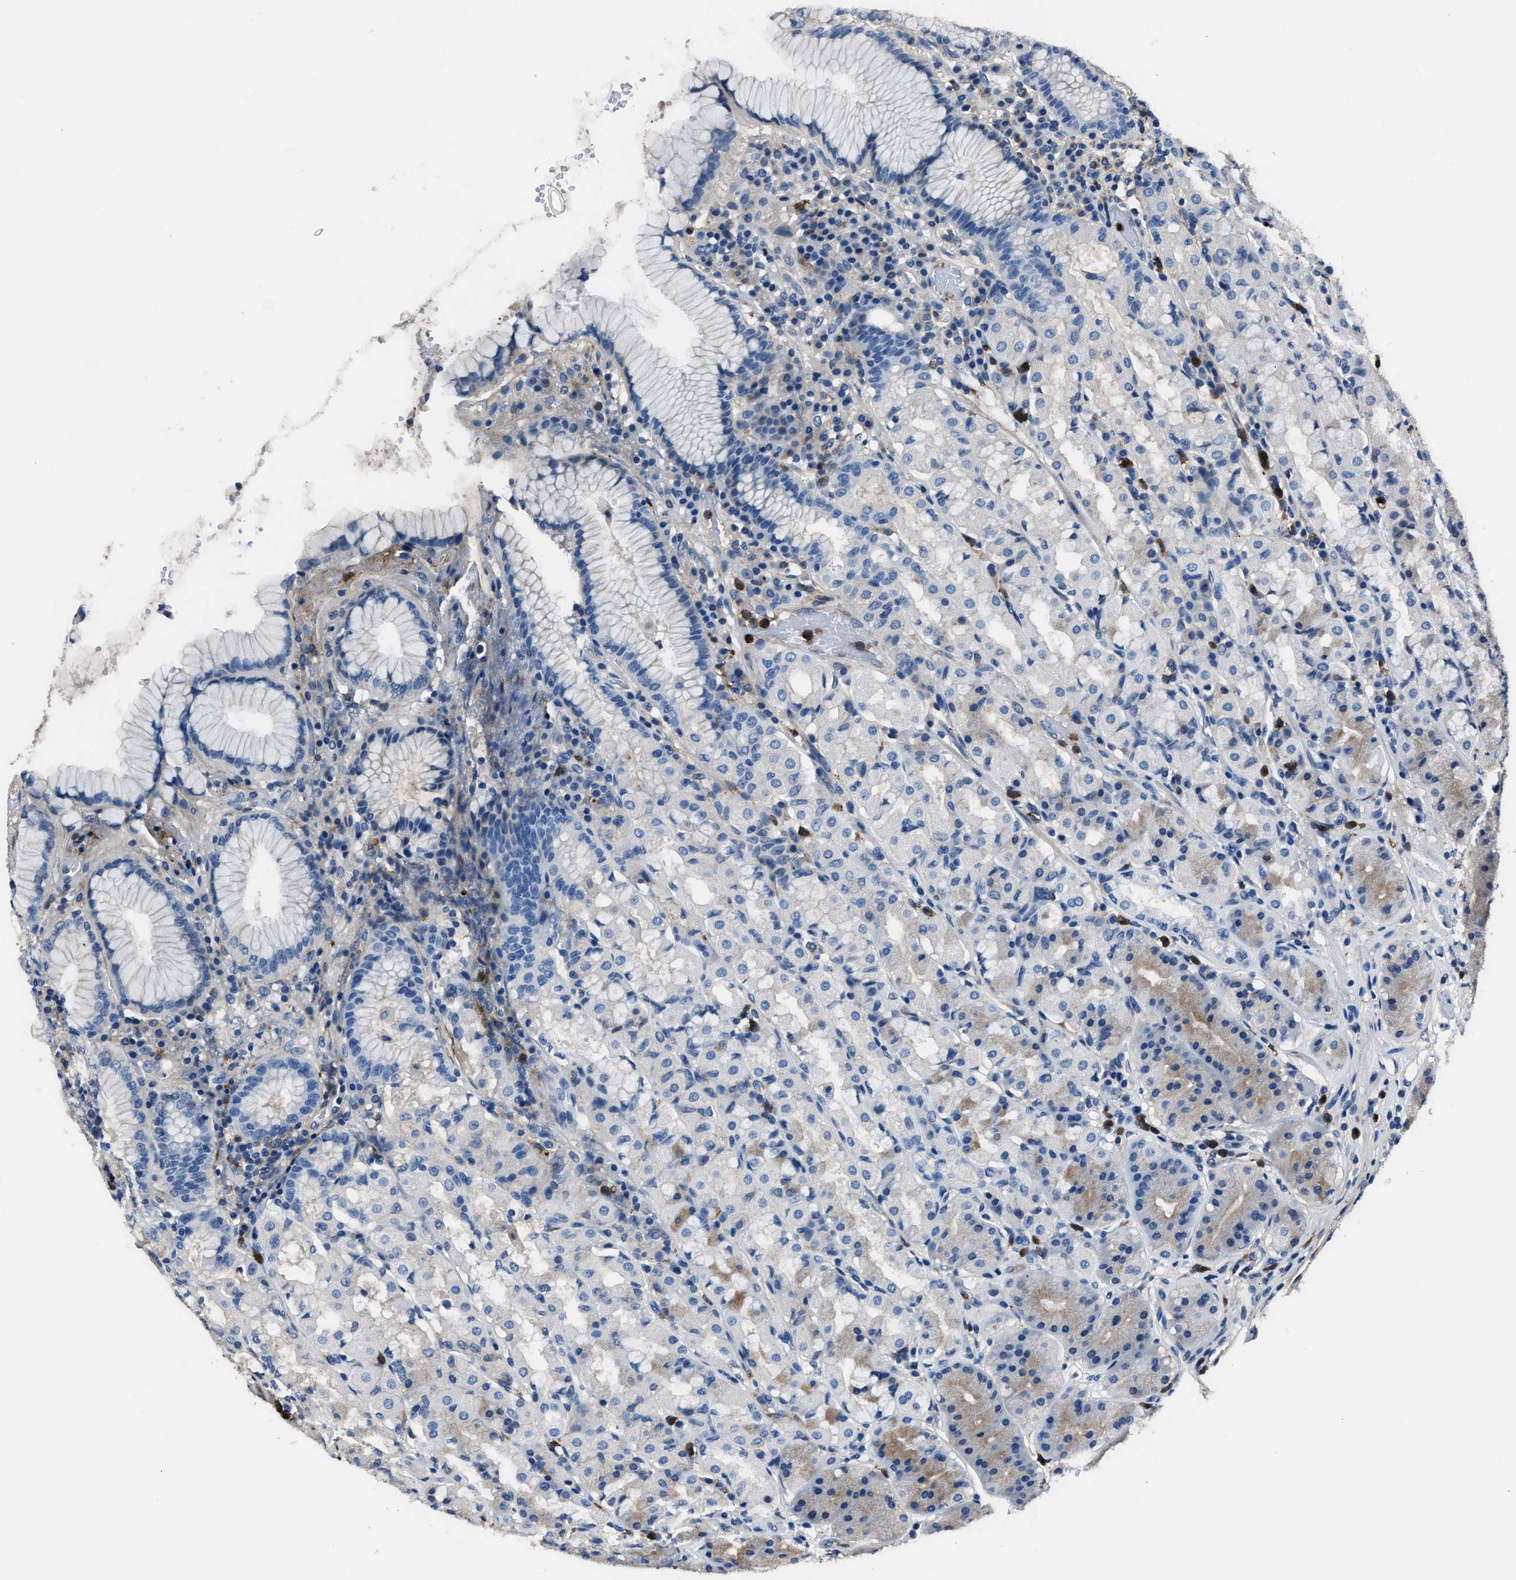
{"staining": {"intensity": "moderate", "quantity": "<25%", "location": "cytoplasmic/membranous"}, "tissue": "stomach", "cell_type": "Glandular cells", "image_type": "normal", "snomed": [{"axis": "morphology", "description": "Normal tissue, NOS"}, {"axis": "topography", "description": "Stomach"}, {"axis": "topography", "description": "Stomach, lower"}], "caption": "Protein staining reveals moderate cytoplasmic/membranous expression in approximately <25% of glandular cells in normal stomach.", "gene": "FGL2", "patient": {"sex": "female", "age": 56}}